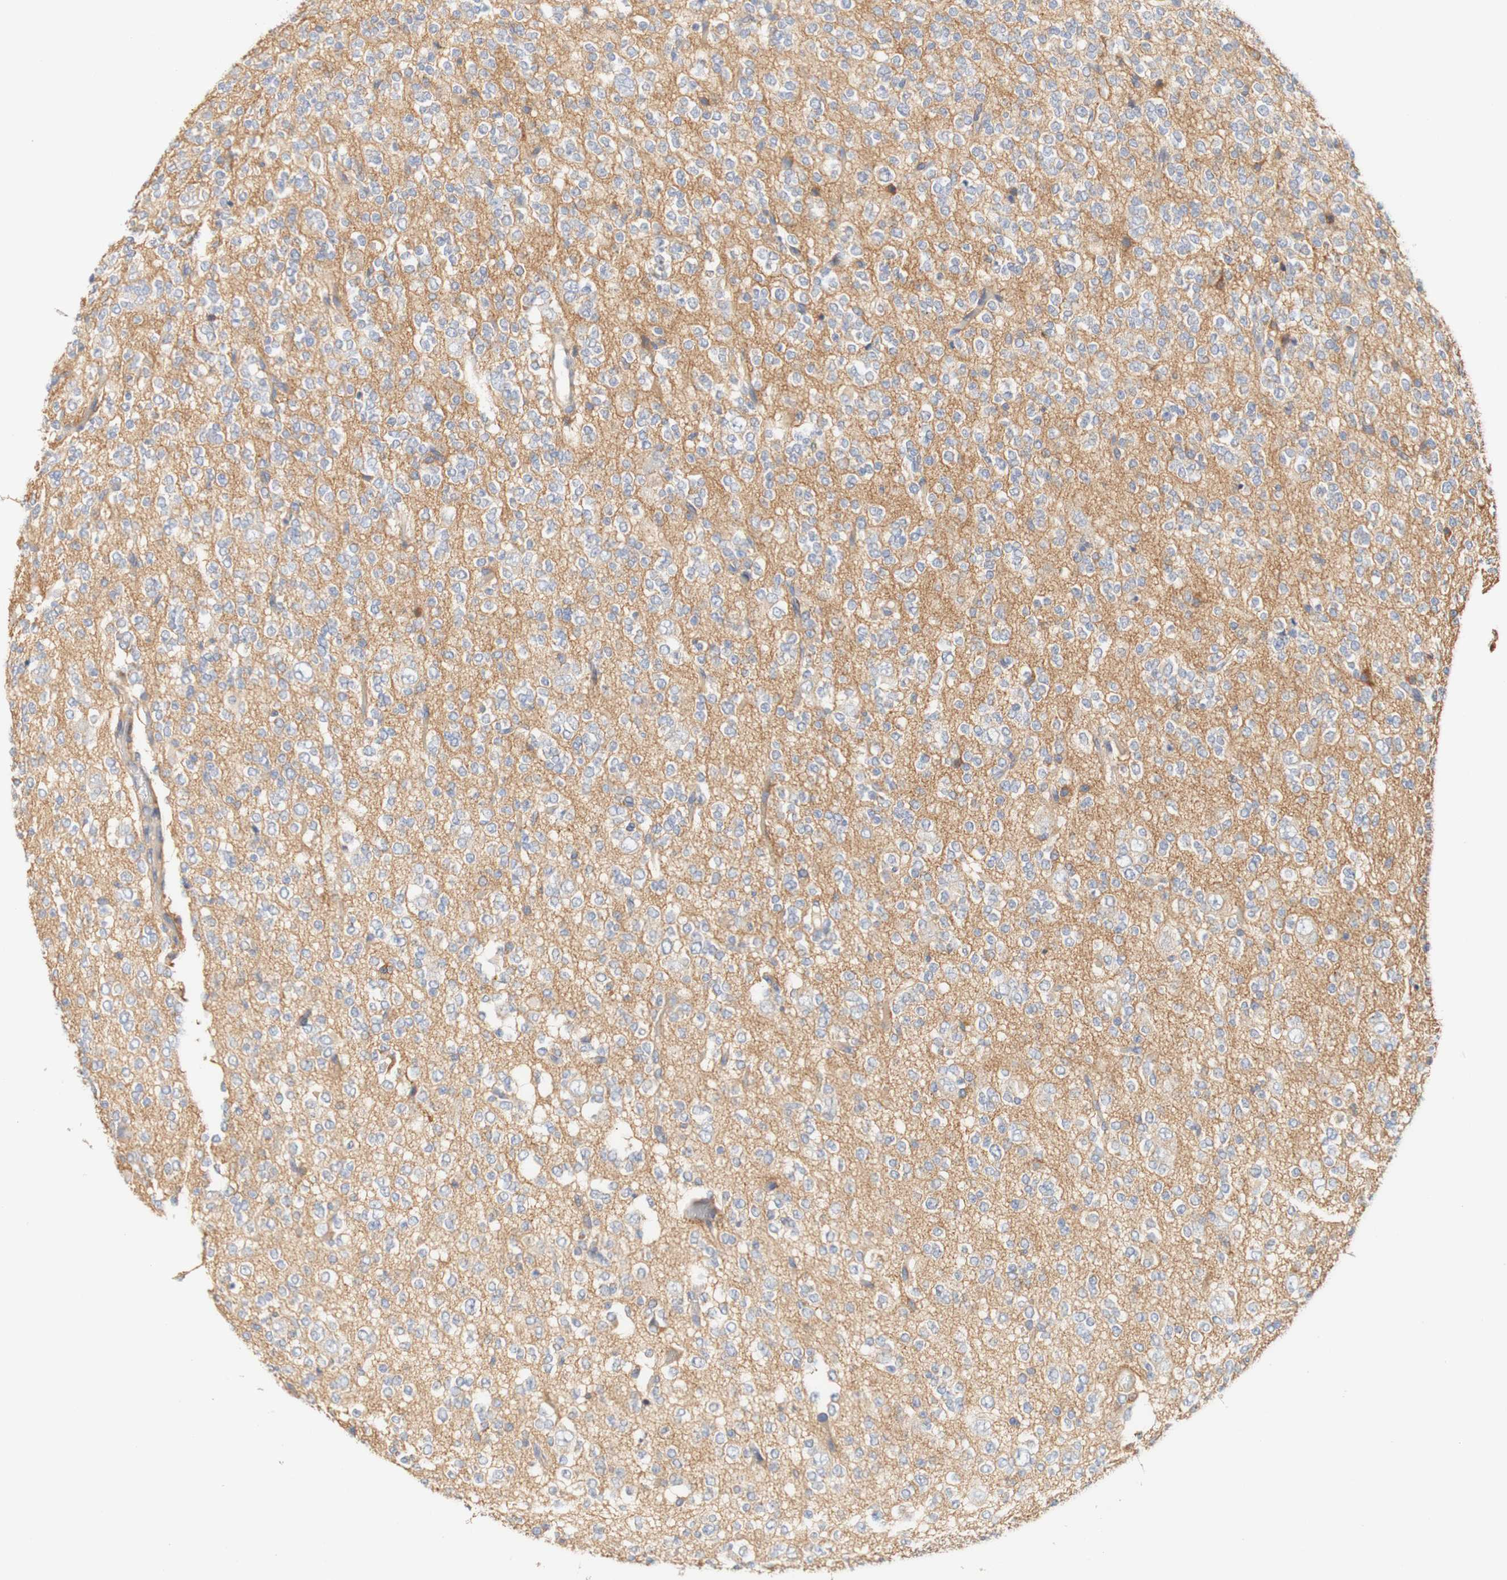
{"staining": {"intensity": "negative", "quantity": "none", "location": "none"}, "tissue": "glioma", "cell_type": "Tumor cells", "image_type": "cancer", "snomed": [{"axis": "morphology", "description": "Glioma, malignant, Low grade"}, {"axis": "topography", "description": "Brain"}], "caption": "Glioma stained for a protein using immunohistochemistry (IHC) exhibits no expression tumor cells.", "gene": "PCDH7", "patient": {"sex": "male", "age": 38}}